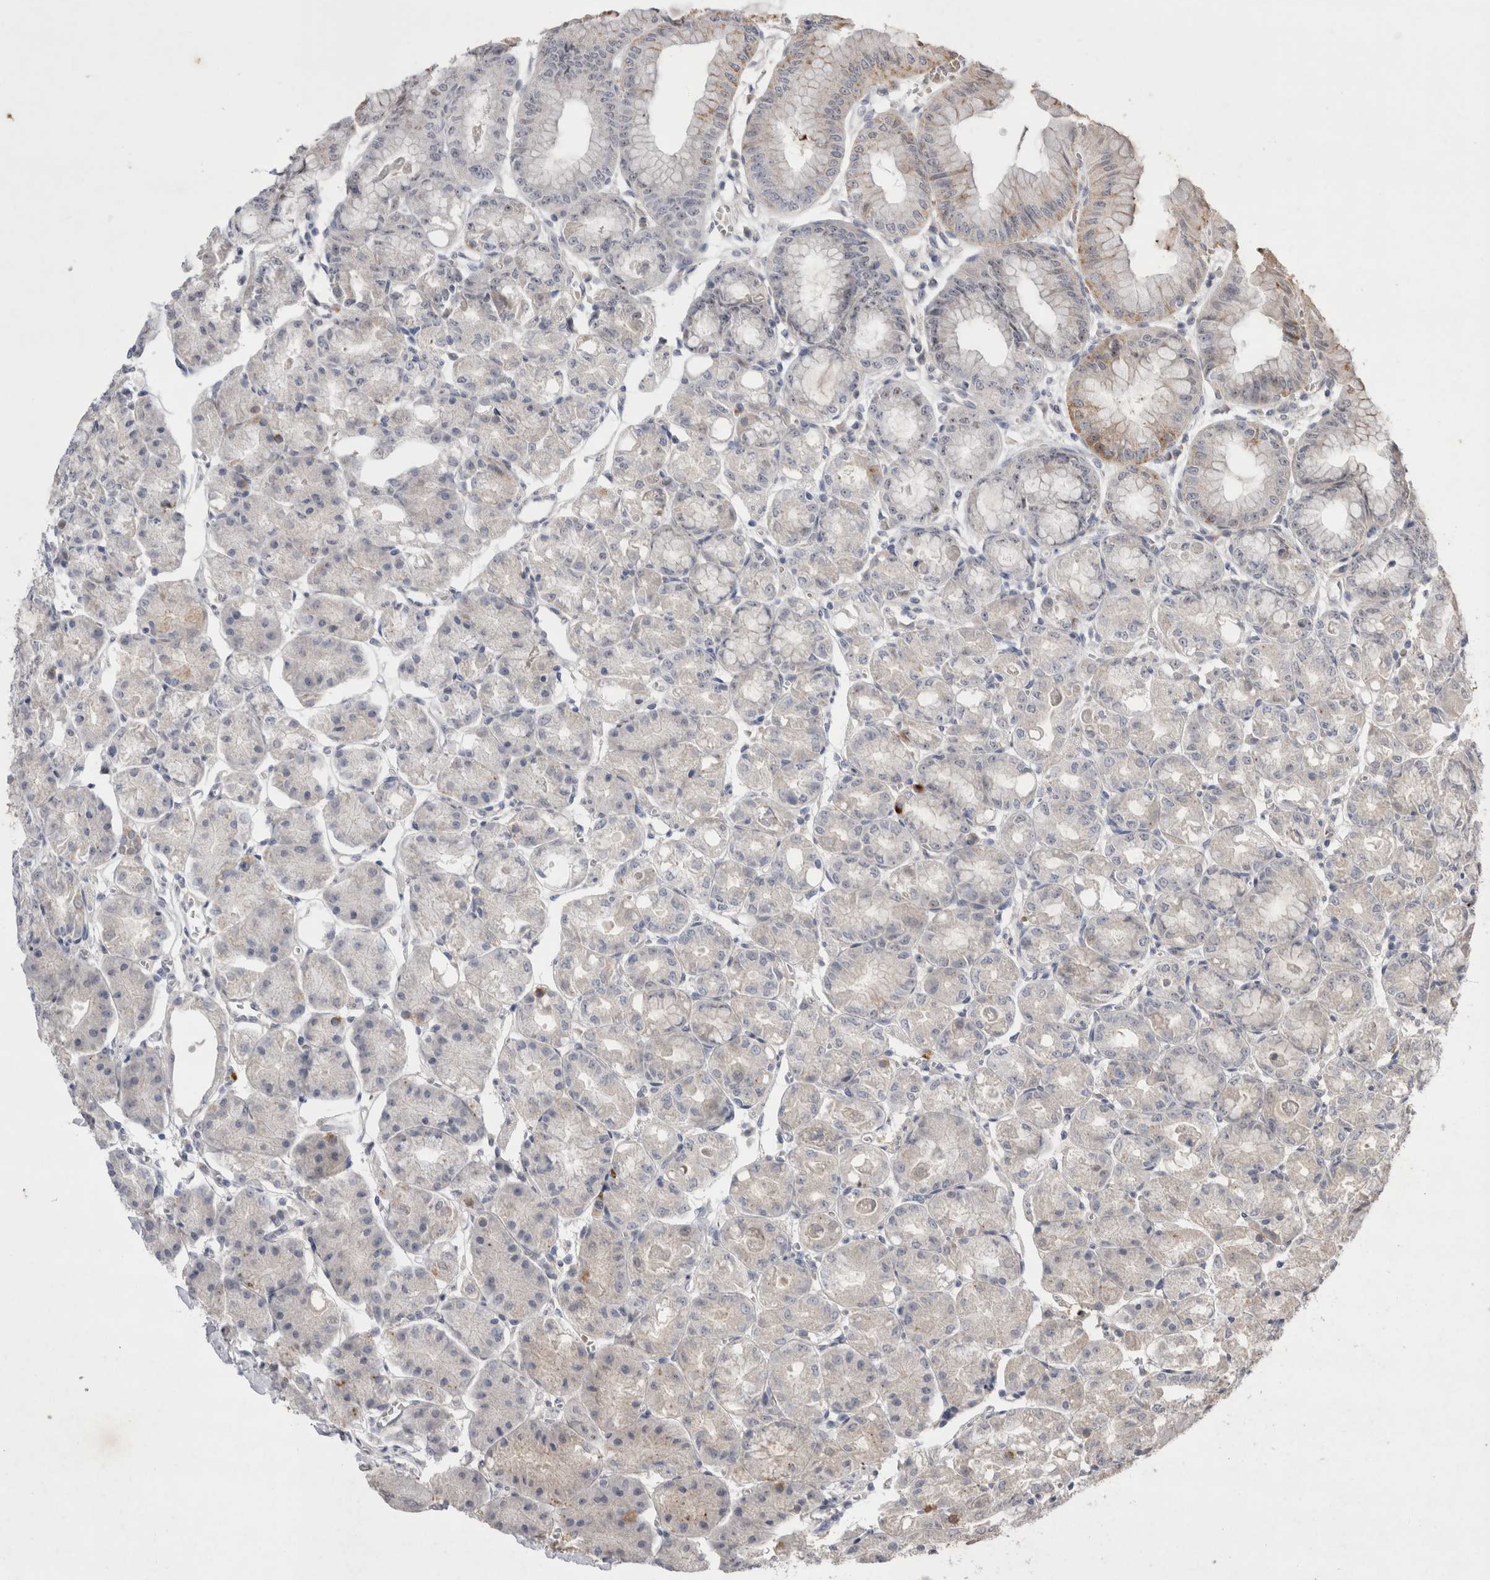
{"staining": {"intensity": "weak", "quantity": "25%-75%", "location": "nuclear"}, "tissue": "stomach", "cell_type": "Glandular cells", "image_type": "normal", "snomed": [{"axis": "morphology", "description": "Normal tissue, NOS"}, {"axis": "topography", "description": "Stomach, lower"}], "caption": "A histopathology image showing weak nuclear staining in approximately 25%-75% of glandular cells in benign stomach, as visualized by brown immunohistochemical staining.", "gene": "STK11", "patient": {"sex": "male", "age": 71}}